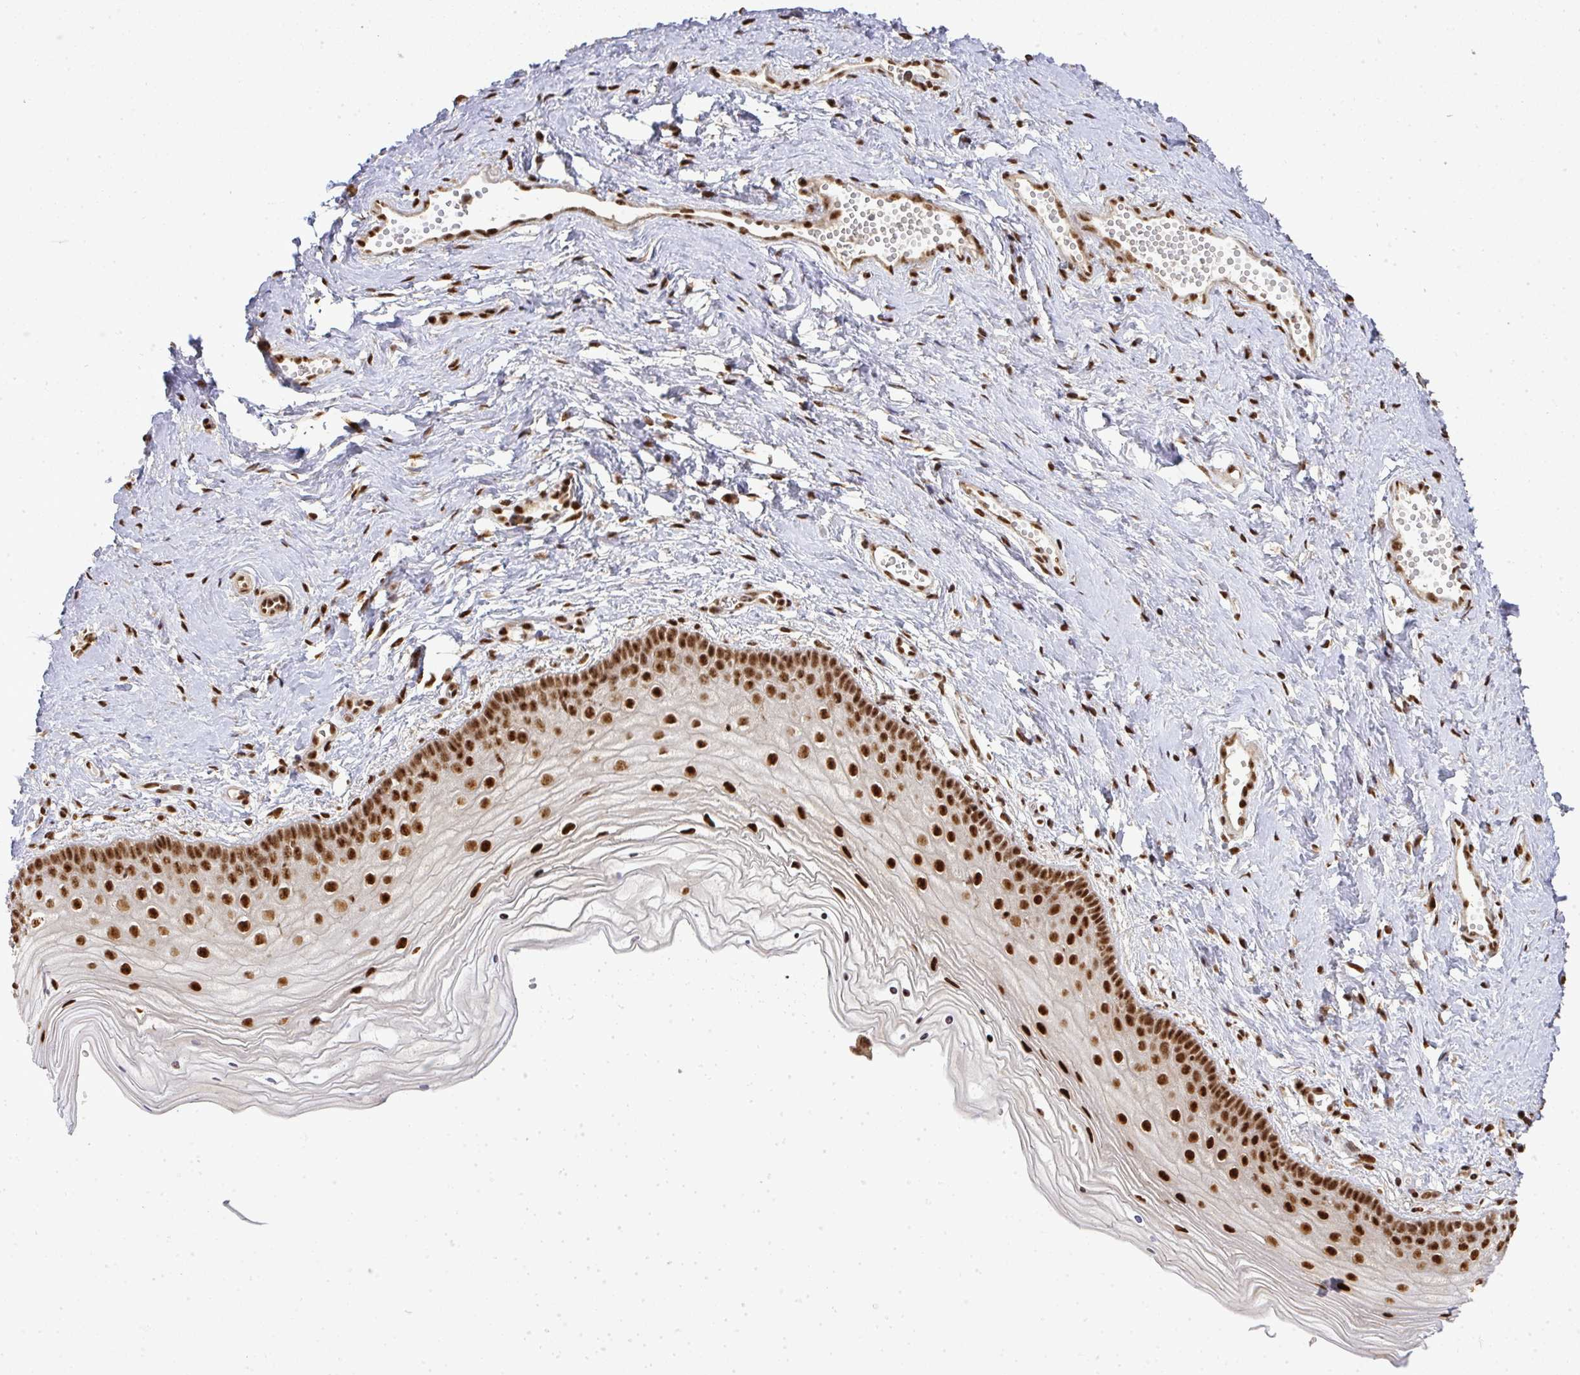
{"staining": {"intensity": "strong", "quantity": "25%-75%", "location": "nuclear"}, "tissue": "vagina", "cell_type": "Squamous epithelial cells", "image_type": "normal", "snomed": [{"axis": "morphology", "description": "Normal tissue, NOS"}, {"axis": "topography", "description": "Vagina"}], "caption": "The histopathology image displays immunohistochemical staining of unremarkable vagina. There is strong nuclear staining is identified in about 25%-75% of squamous epithelial cells. (DAB IHC, brown staining for protein, blue staining for nuclei).", "gene": "U2AF1L4", "patient": {"sex": "female", "age": 38}}